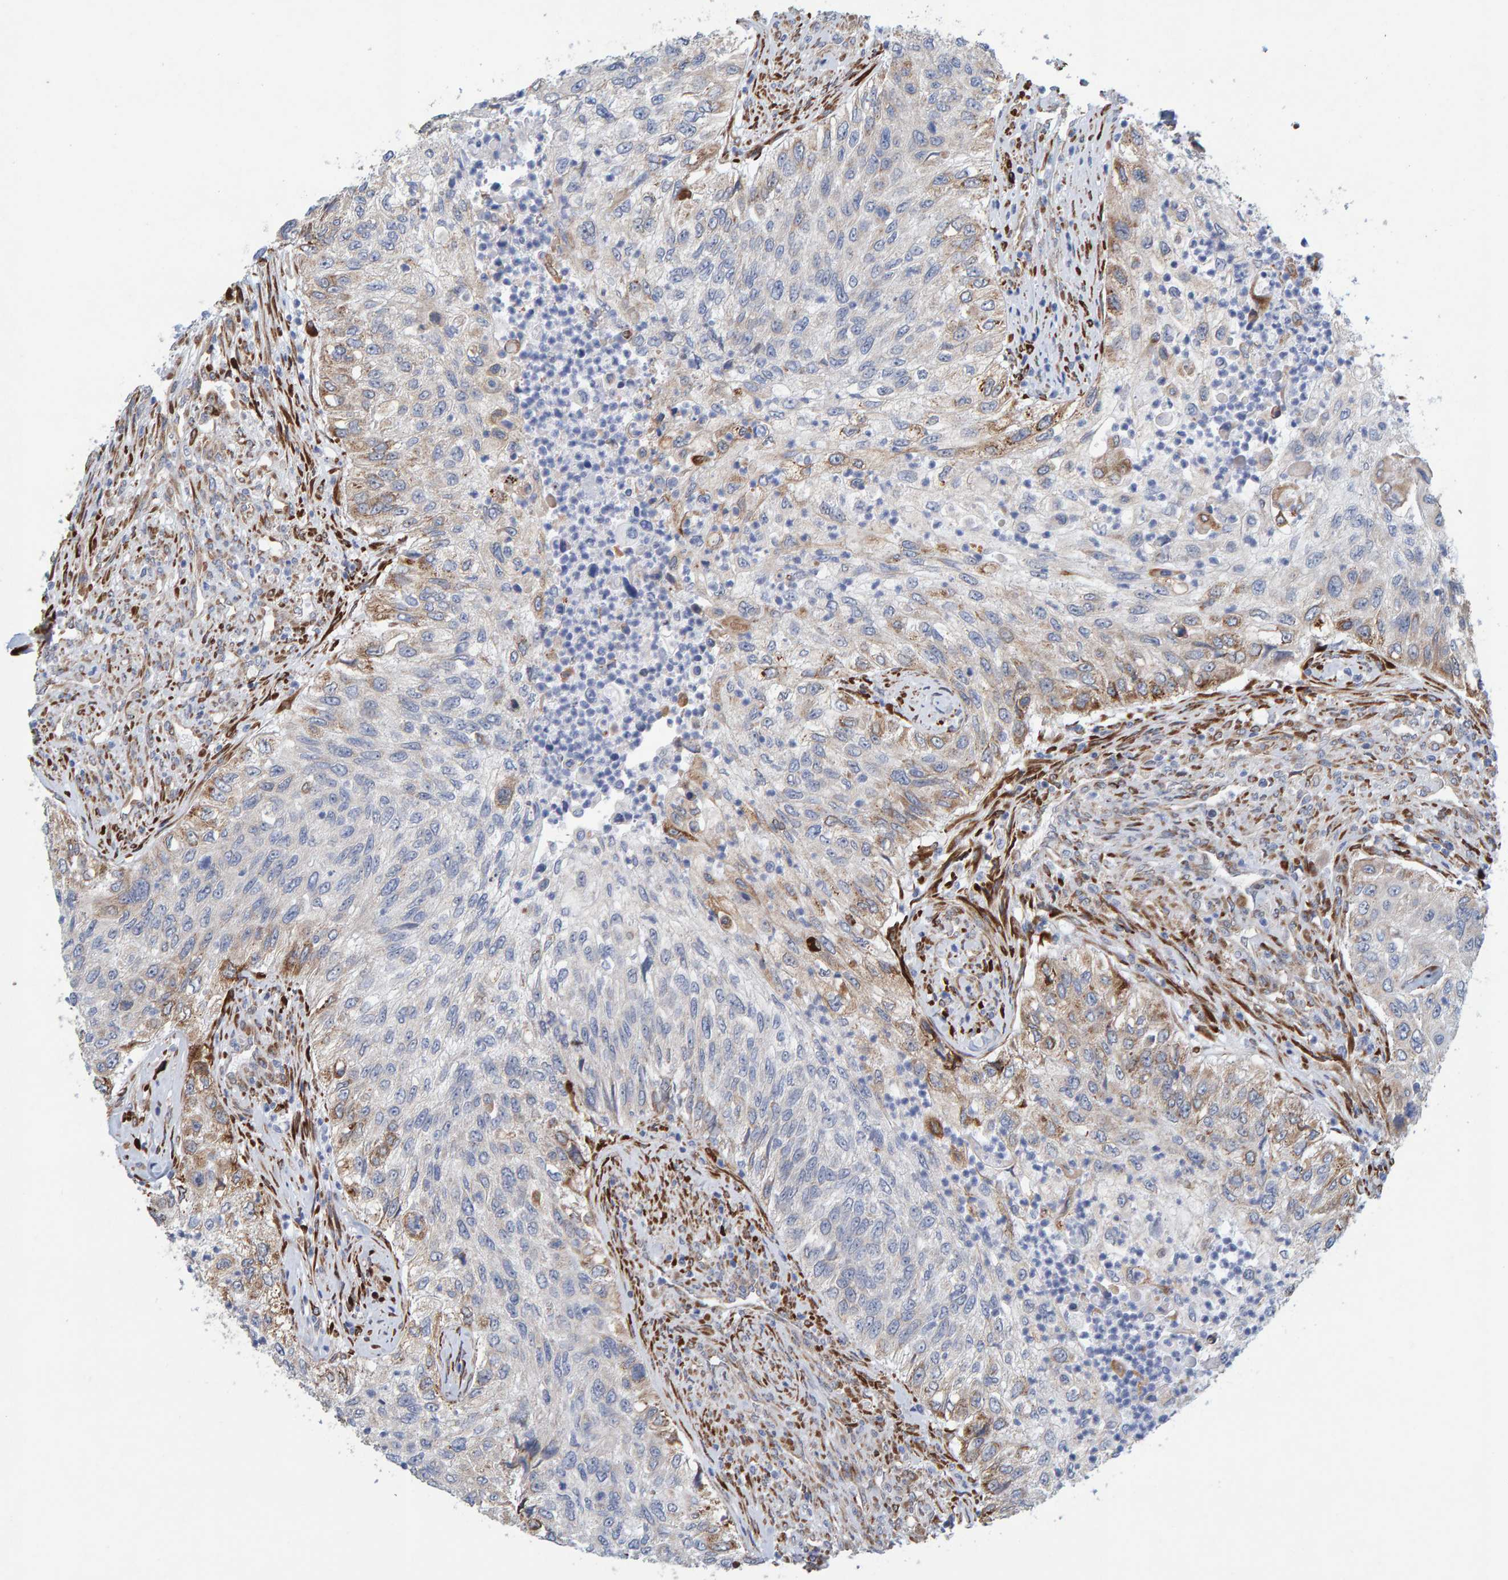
{"staining": {"intensity": "moderate", "quantity": "<25%", "location": "cytoplasmic/membranous"}, "tissue": "urothelial cancer", "cell_type": "Tumor cells", "image_type": "cancer", "snomed": [{"axis": "morphology", "description": "Urothelial carcinoma, High grade"}, {"axis": "topography", "description": "Urinary bladder"}], "caption": "Urothelial cancer tissue shows moderate cytoplasmic/membranous expression in approximately <25% of tumor cells, visualized by immunohistochemistry.", "gene": "MMP16", "patient": {"sex": "female", "age": 60}}